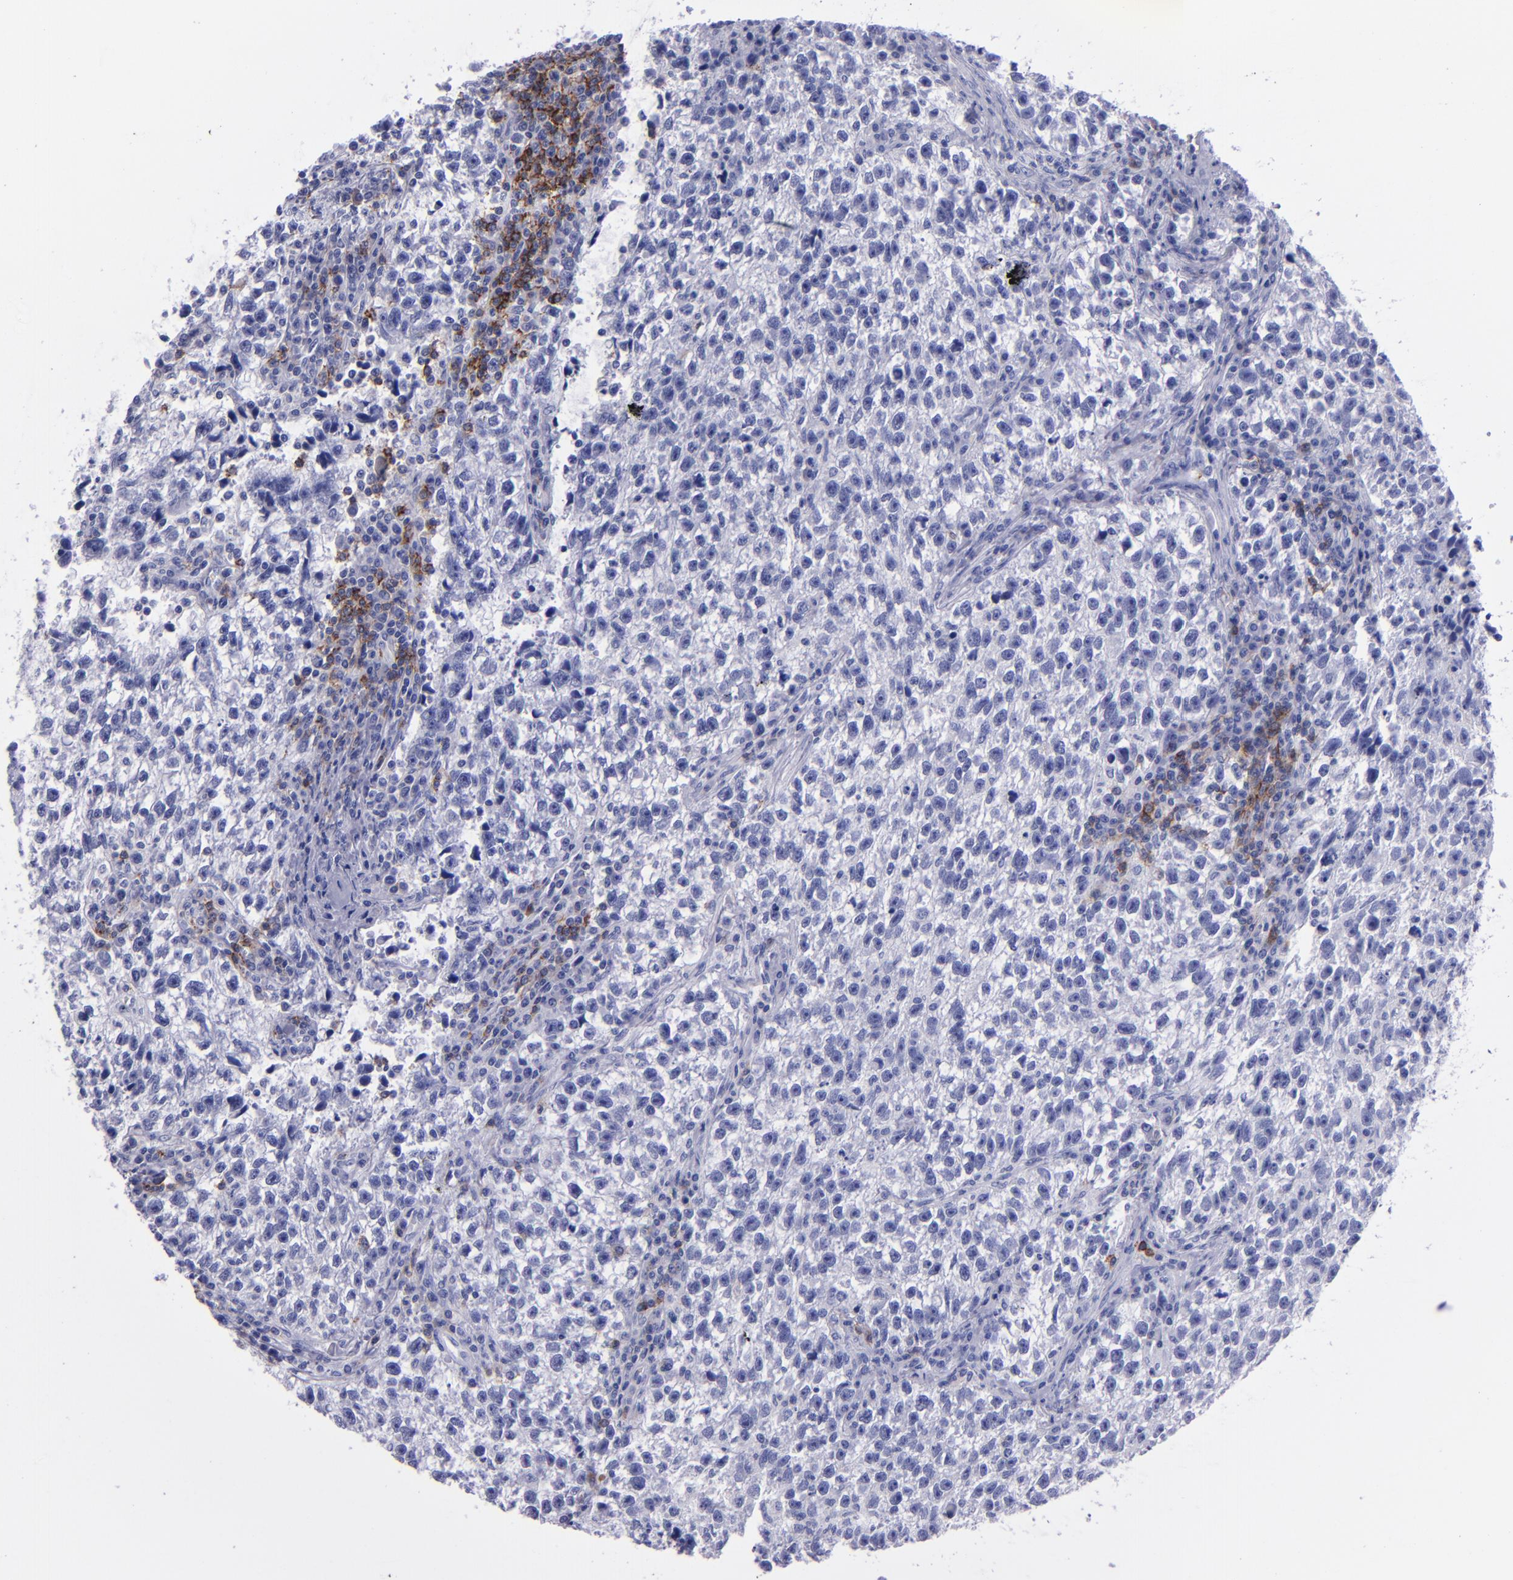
{"staining": {"intensity": "negative", "quantity": "none", "location": "none"}, "tissue": "testis cancer", "cell_type": "Tumor cells", "image_type": "cancer", "snomed": [{"axis": "morphology", "description": "Seminoma, NOS"}, {"axis": "topography", "description": "Testis"}], "caption": "A photomicrograph of testis cancer stained for a protein demonstrates no brown staining in tumor cells.", "gene": "CD37", "patient": {"sex": "male", "age": 38}}